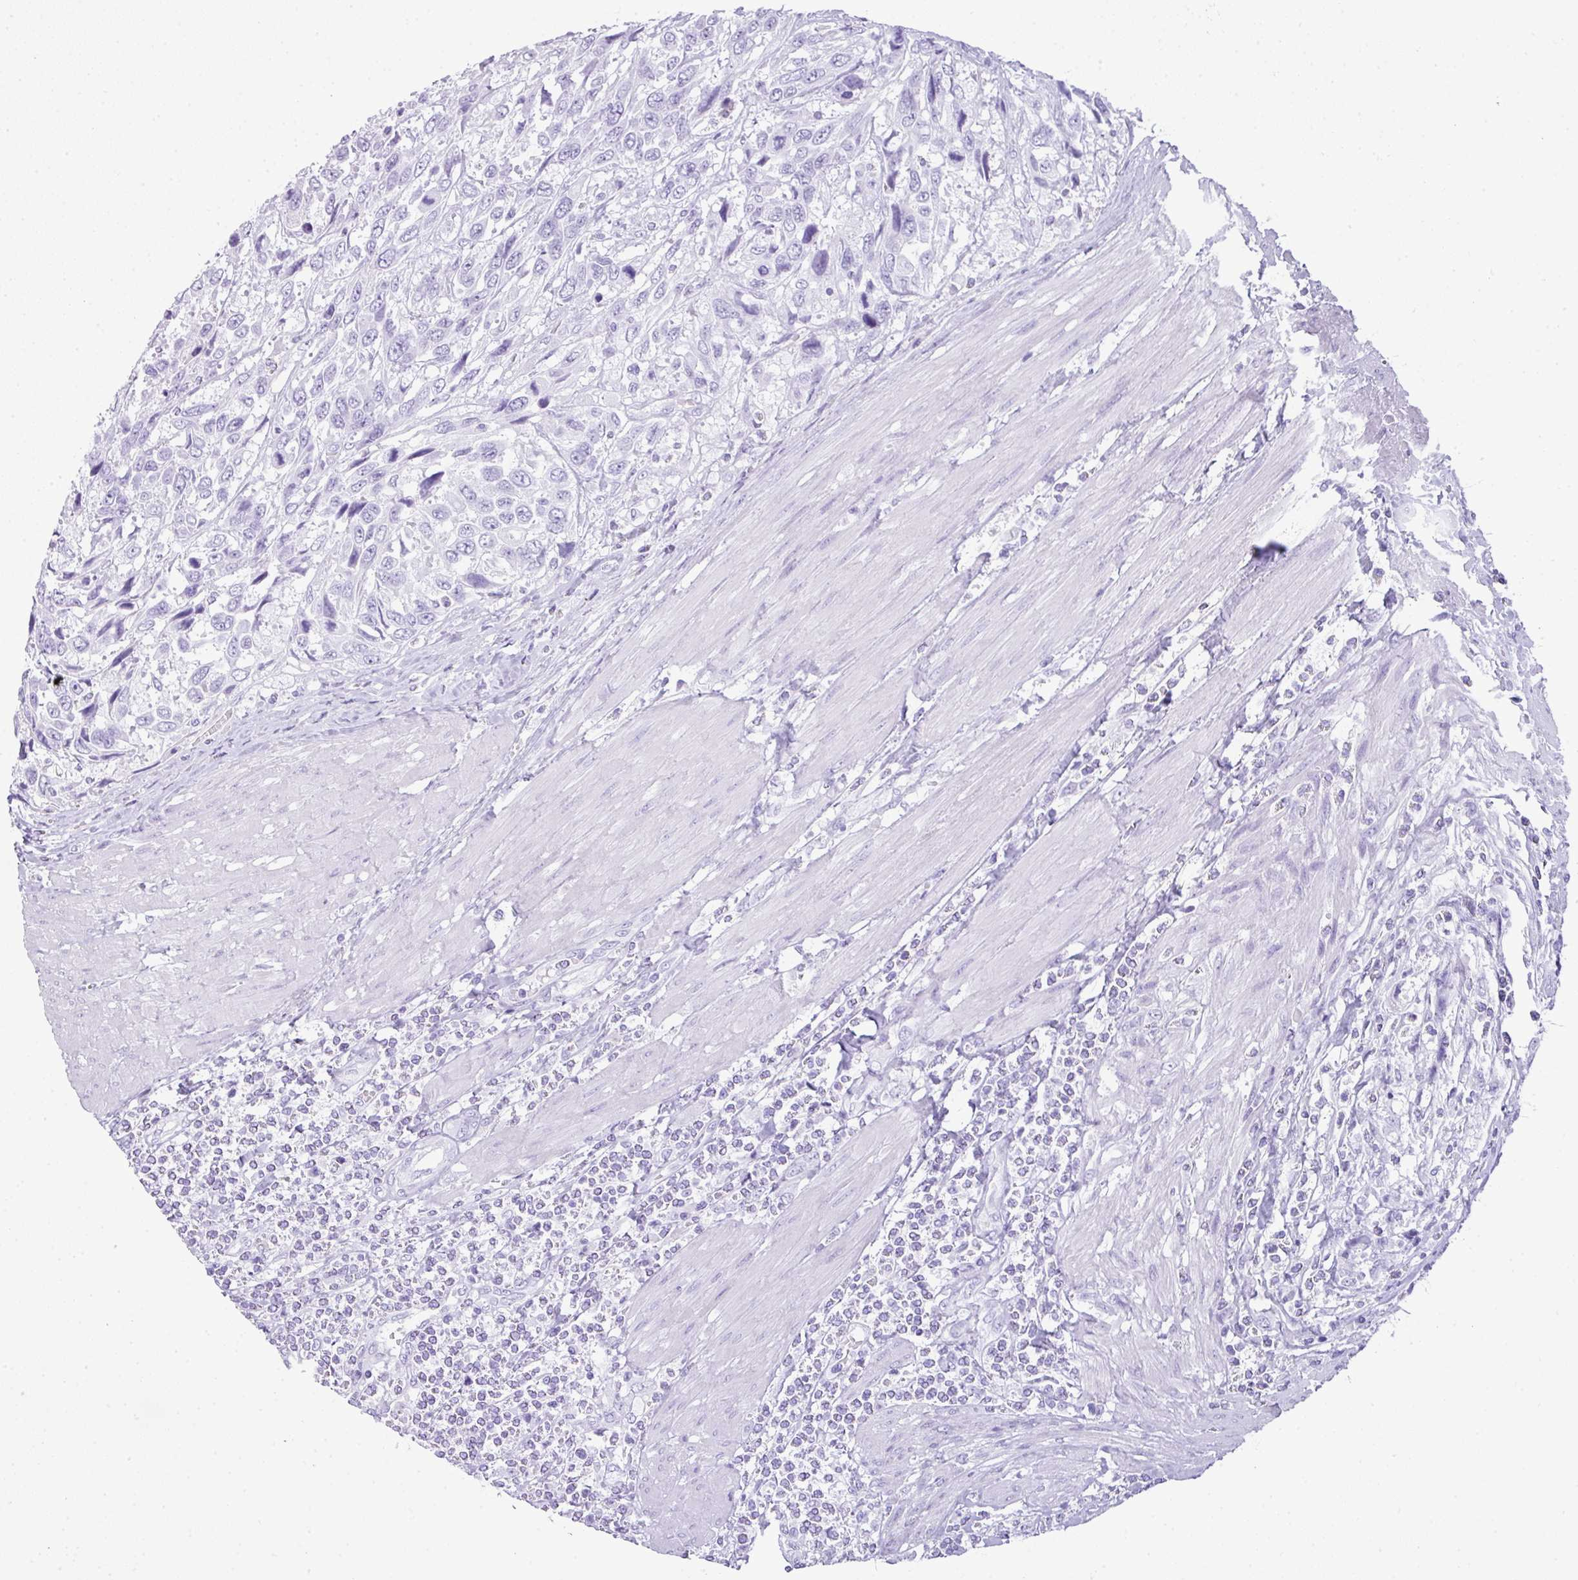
{"staining": {"intensity": "negative", "quantity": "none", "location": "none"}, "tissue": "urothelial cancer", "cell_type": "Tumor cells", "image_type": "cancer", "snomed": [{"axis": "morphology", "description": "Urothelial carcinoma, High grade"}, {"axis": "topography", "description": "Urinary bladder"}], "caption": "Tumor cells show no significant expression in urothelial carcinoma (high-grade).", "gene": "TNP1", "patient": {"sex": "female", "age": 70}}